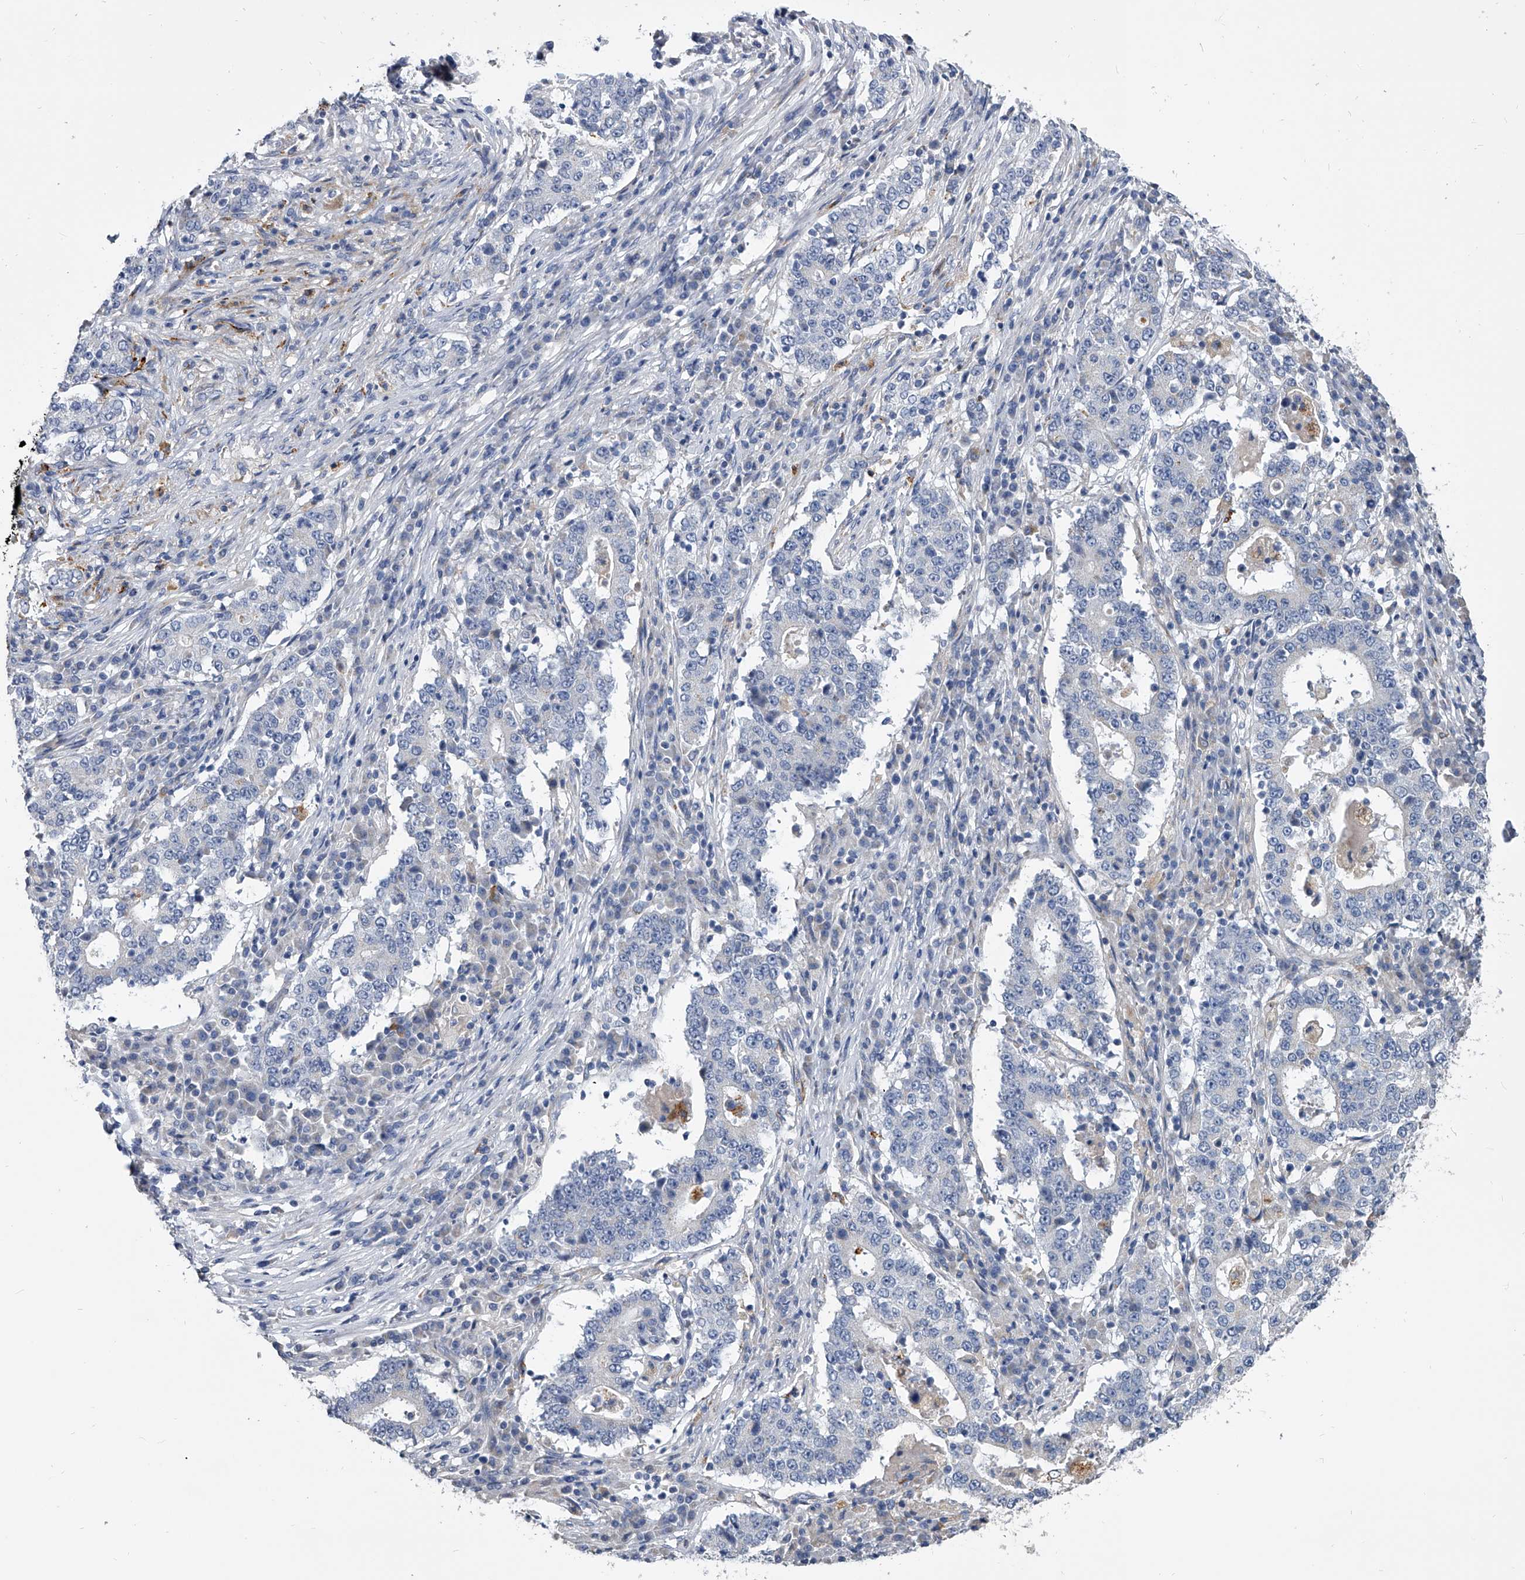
{"staining": {"intensity": "negative", "quantity": "none", "location": "none"}, "tissue": "stomach cancer", "cell_type": "Tumor cells", "image_type": "cancer", "snomed": [{"axis": "morphology", "description": "Adenocarcinoma, NOS"}, {"axis": "topography", "description": "Stomach"}], "caption": "The micrograph shows no significant positivity in tumor cells of adenocarcinoma (stomach).", "gene": "SPP1", "patient": {"sex": "male", "age": 59}}